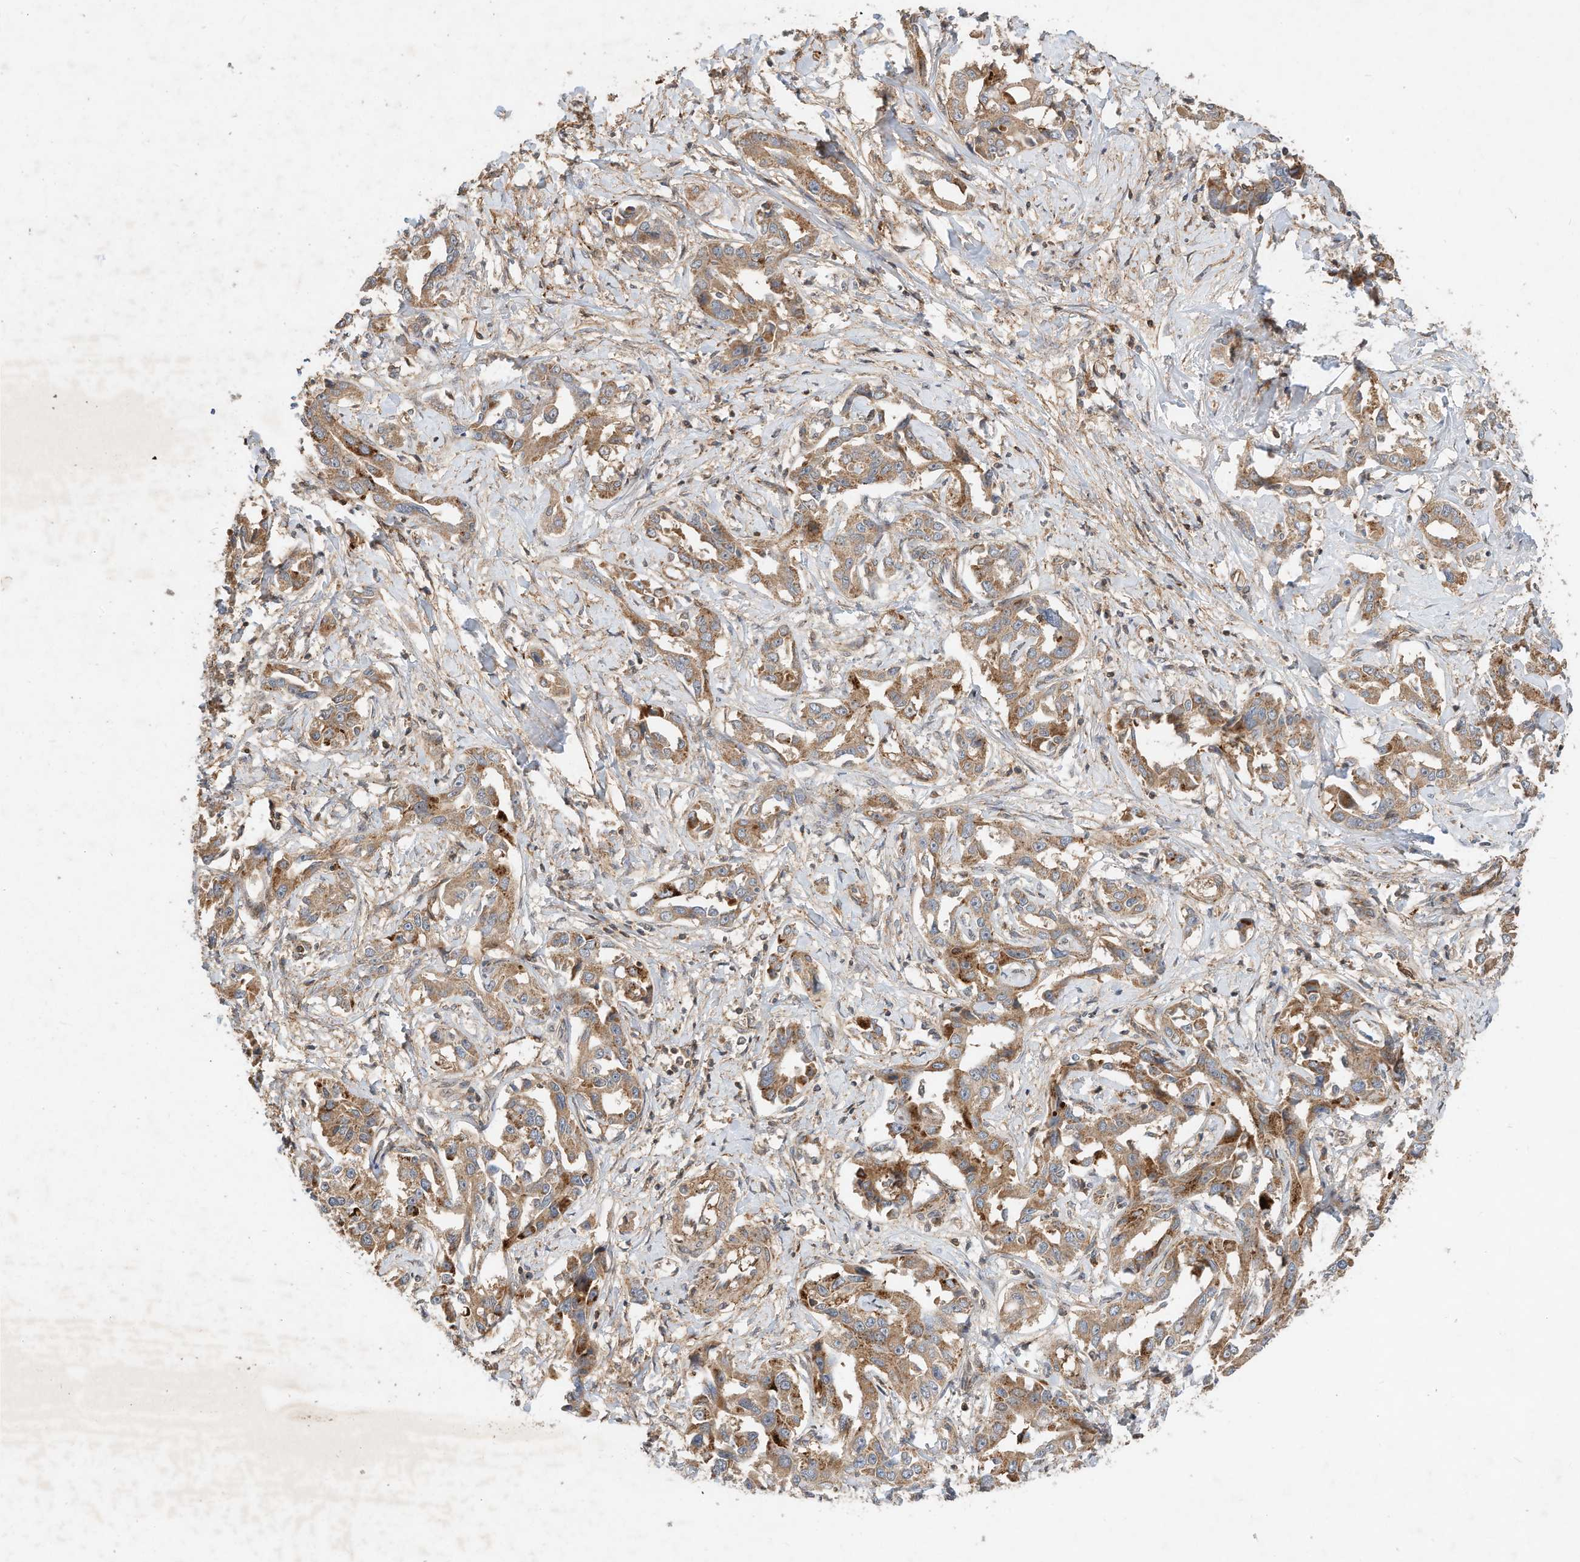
{"staining": {"intensity": "moderate", "quantity": ">75%", "location": "cytoplasmic/membranous"}, "tissue": "liver cancer", "cell_type": "Tumor cells", "image_type": "cancer", "snomed": [{"axis": "morphology", "description": "Cholangiocarcinoma"}, {"axis": "topography", "description": "Liver"}], "caption": "Liver cancer stained for a protein exhibits moderate cytoplasmic/membranous positivity in tumor cells.", "gene": "CPAMD8", "patient": {"sex": "male", "age": 59}}